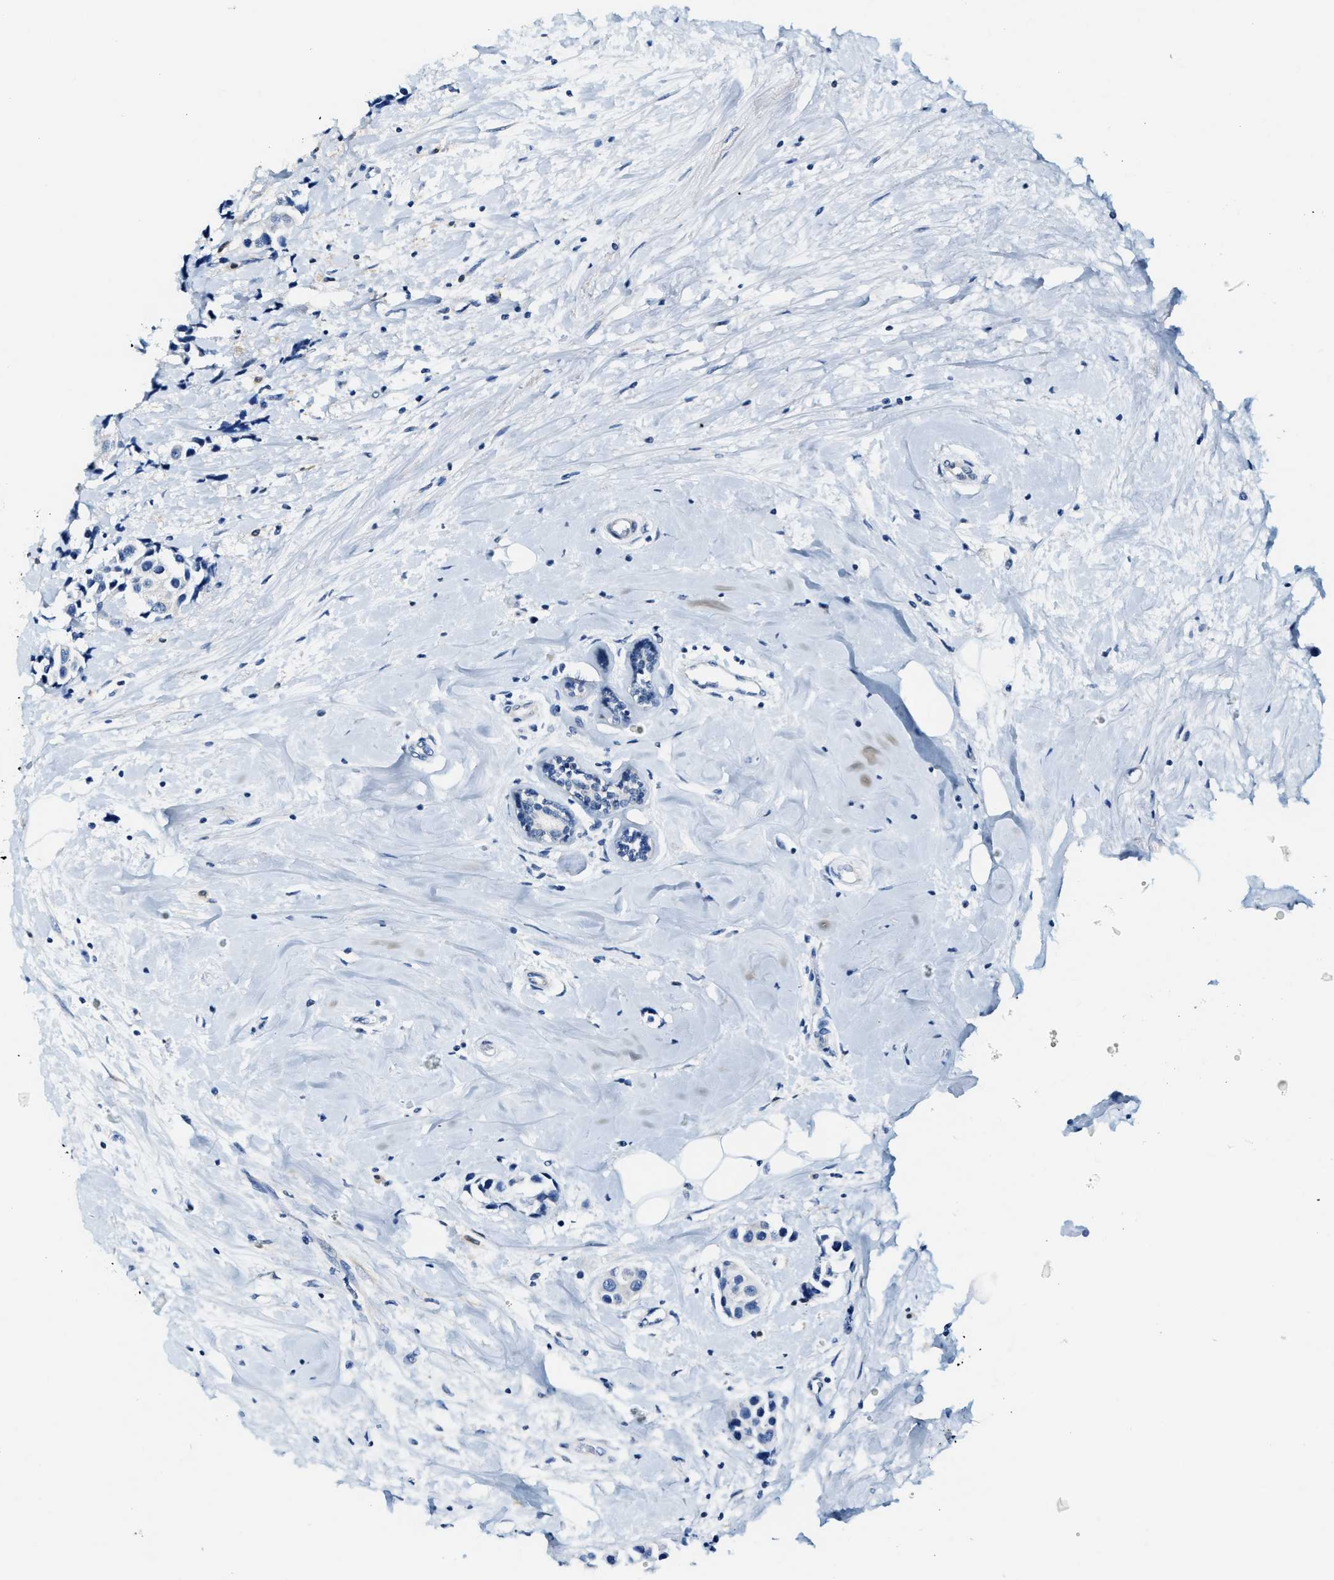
{"staining": {"intensity": "negative", "quantity": "none", "location": "none"}, "tissue": "breast cancer", "cell_type": "Tumor cells", "image_type": "cancer", "snomed": [{"axis": "morphology", "description": "Normal tissue, NOS"}, {"axis": "morphology", "description": "Duct carcinoma"}, {"axis": "topography", "description": "Breast"}], "caption": "Immunohistochemical staining of human breast invasive ductal carcinoma displays no significant staining in tumor cells.", "gene": "EIF2AK2", "patient": {"sex": "female", "age": 39}}